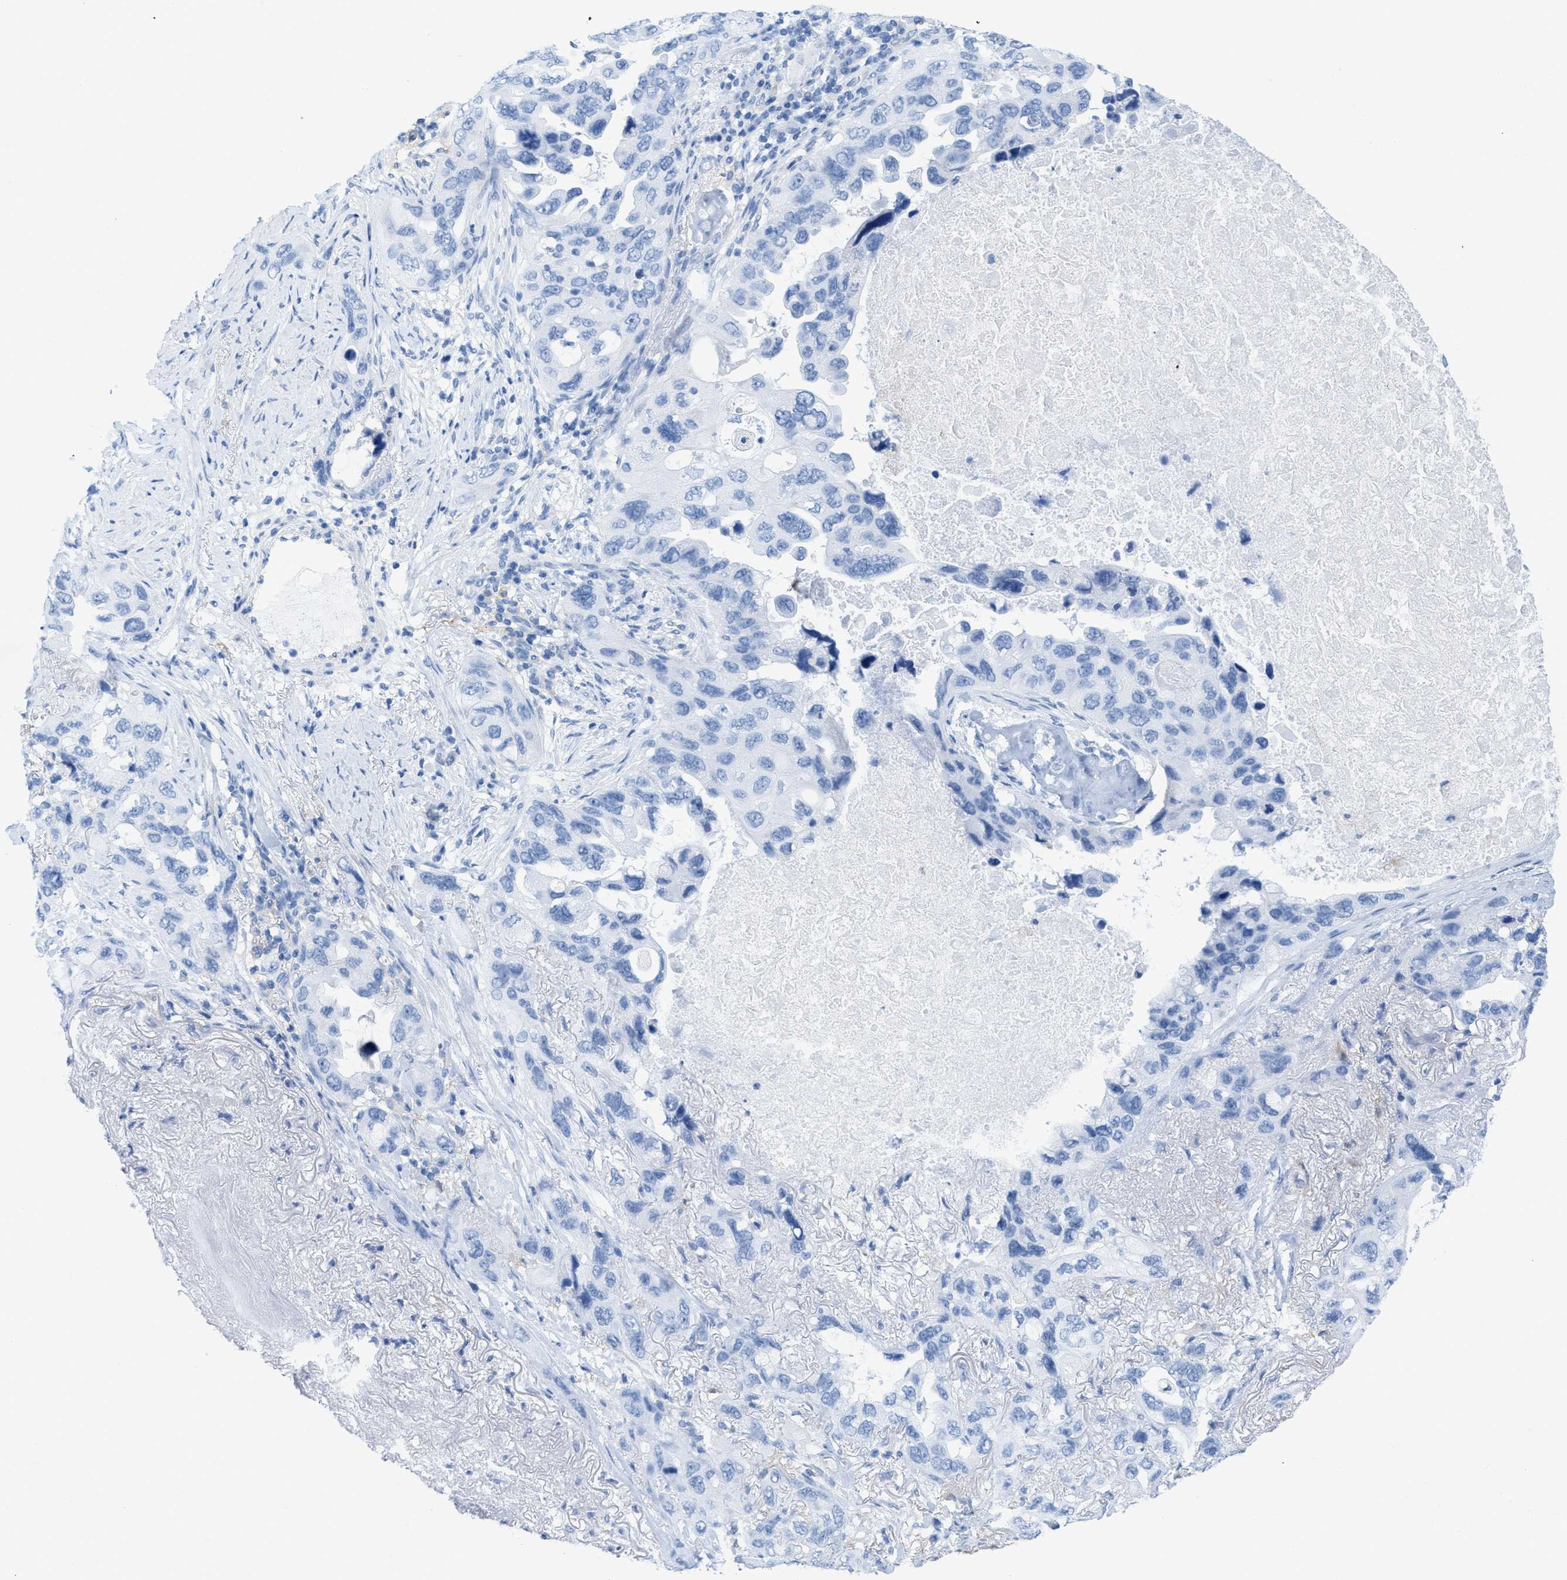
{"staining": {"intensity": "negative", "quantity": "none", "location": "none"}, "tissue": "lung cancer", "cell_type": "Tumor cells", "image_type": "cancer", "snomed": [{"axis": "morphology", "description": "Squamous cell carcinoma, NOS"}, {"axis": "topography", "description": "Lung"}], "caption": "Histopathology image shows no protein positivity in tumor cells of lung cancer (squamous cell carcinoma) tissue.", "gene": "ASGR1", "patient": {"sex": "female", "age": 73}}